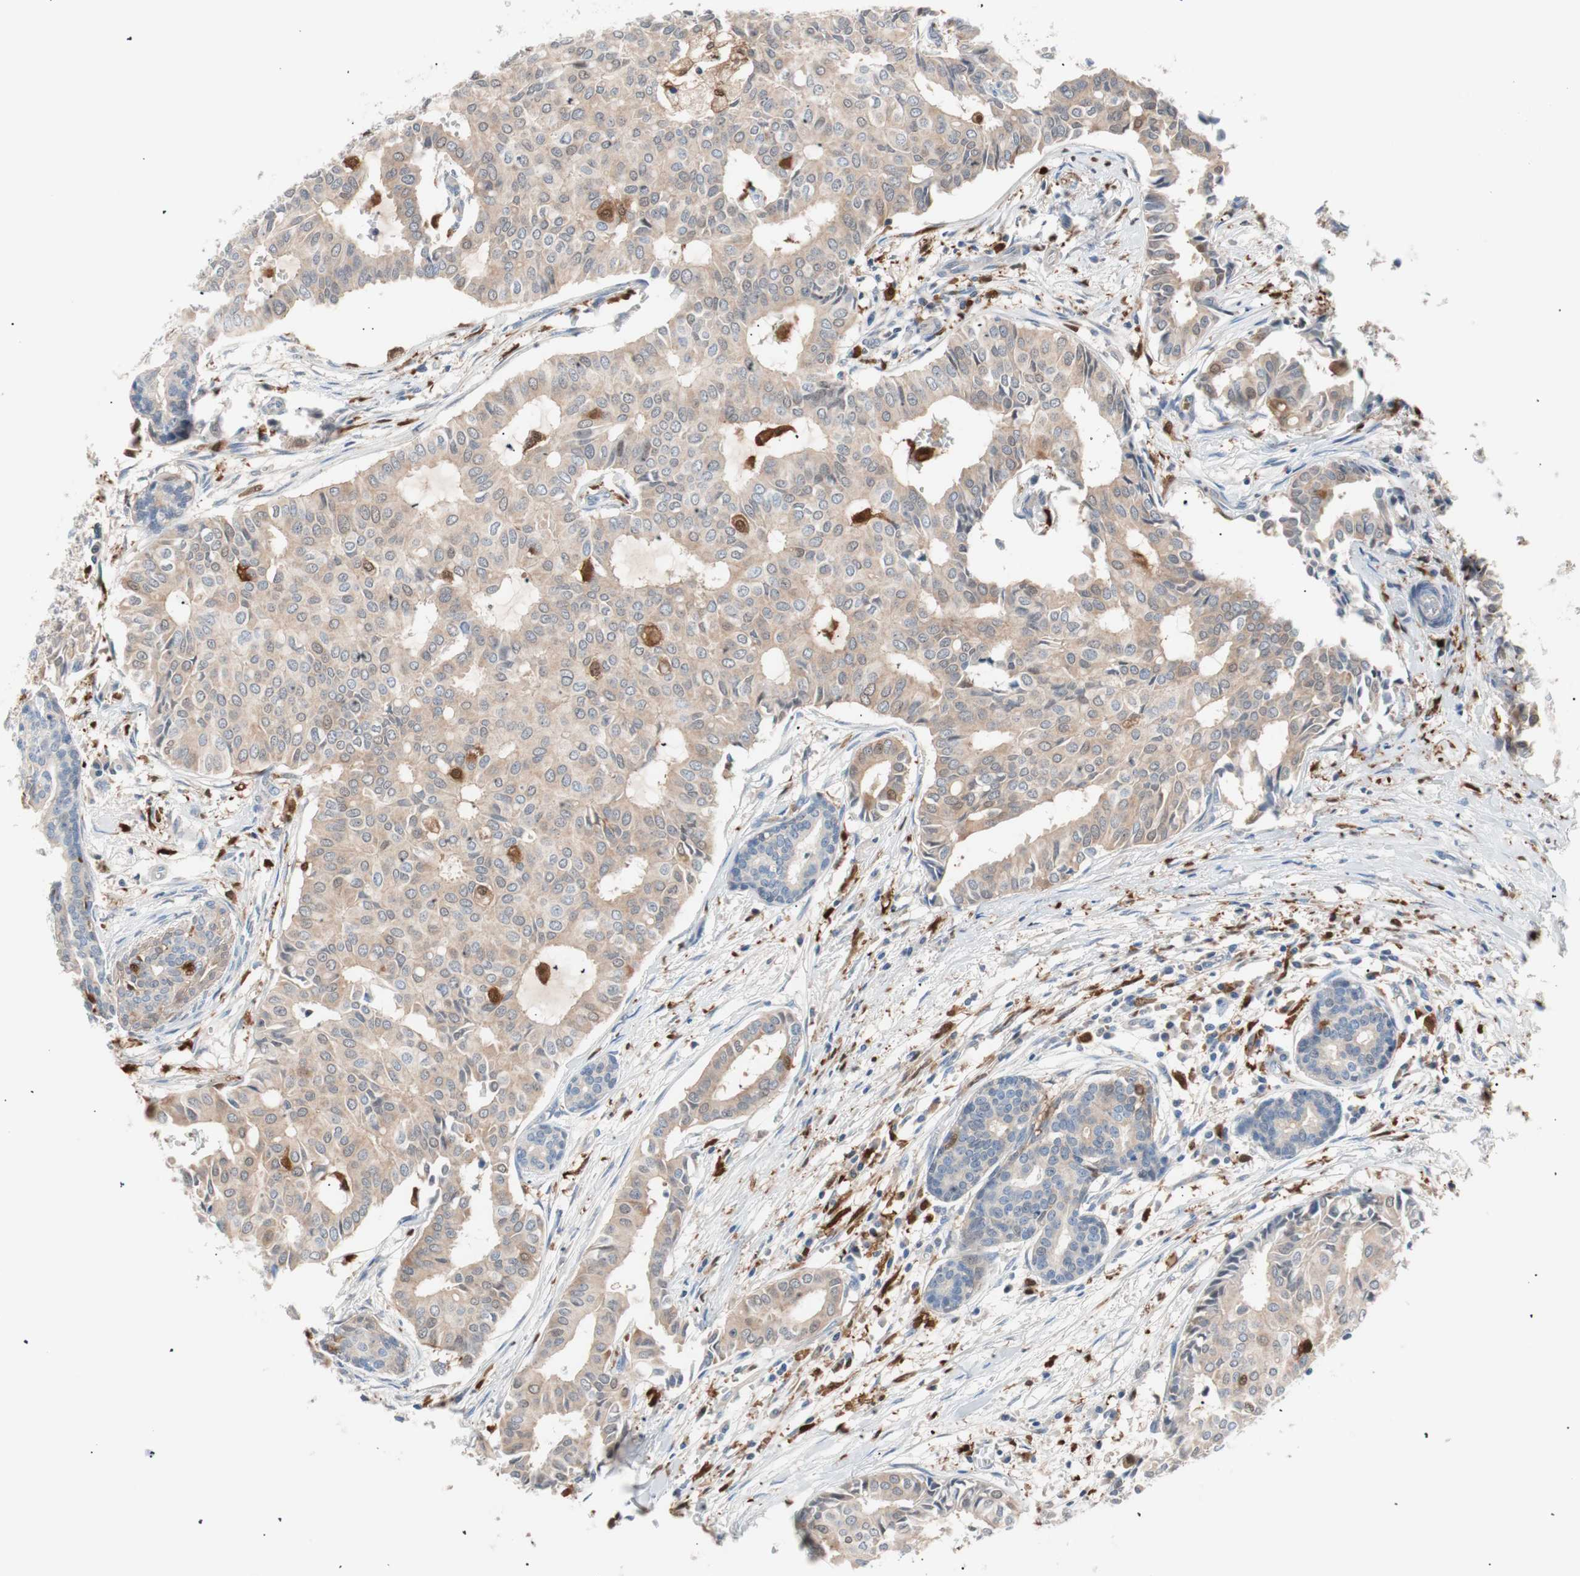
{"staining": {"intensity": "moderate", "quantity": ">75%", "location": "cytoplasmic/membranous"}, "tissue": "head and neck cancer", "cell_type": "Tumor cells", "image_type": "cancer", "snomed": [{"axis": "morphology", "description": "Adenocarcinoma, NOS"}, {"axis": "topography", "description": "Salivary gland"}, {"axis": "topography", "description": "Head-Neck"}], "caption": "Immunohistochemistry micrograph of neoplastic tissue: human head and neck adenocarcinoma stained using immunohistochemistry (IHC) shows medium levels of moderate protein expression localized specifically in the cytoplasmic/membranous of tumor cells, appearing as a cytoplasmic/membranous brown color.", "gene": "IL18", "patient": {"sex": "female", "age": 59}}